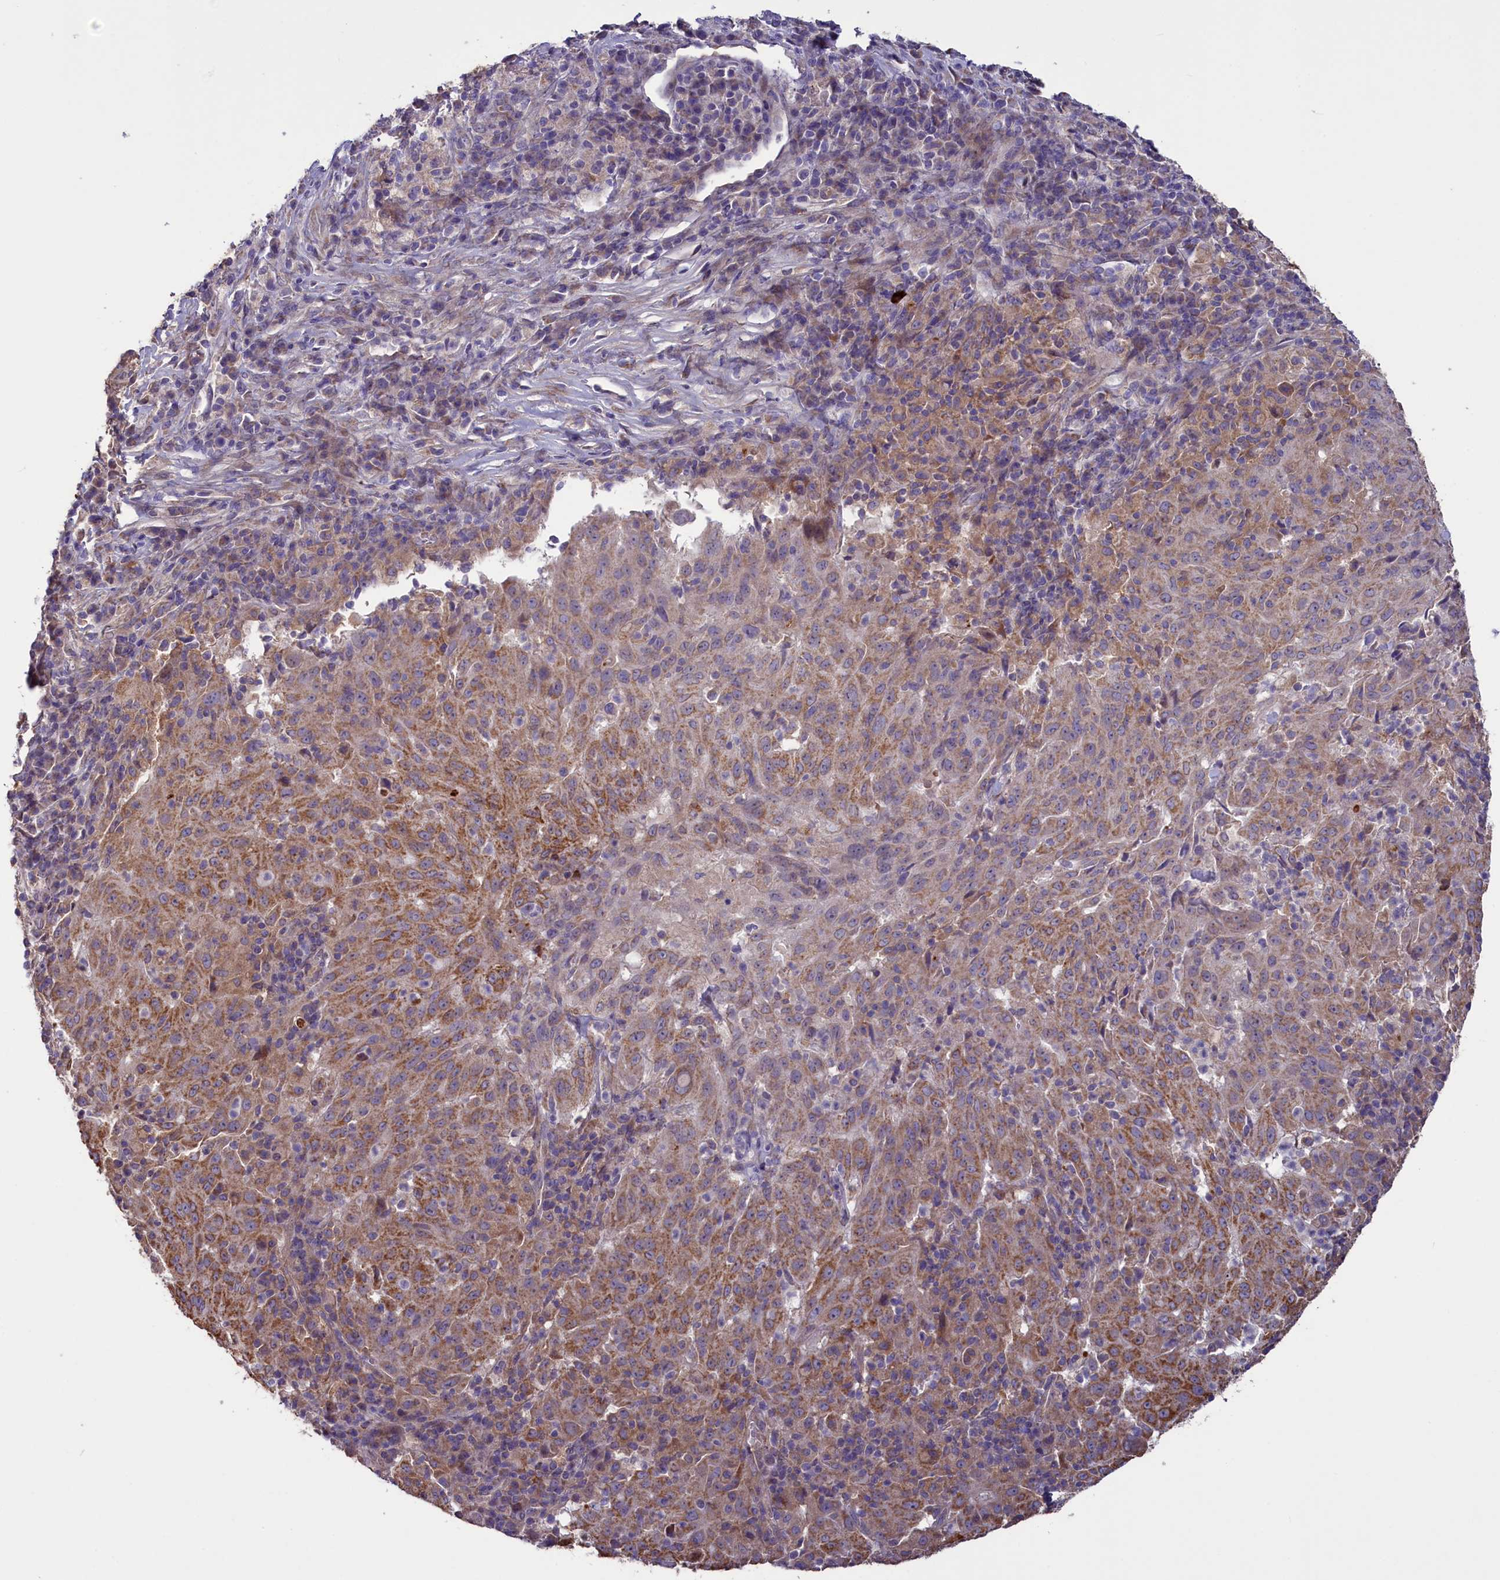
{"staining": {"intensity": "moderate", "quantity": "25%-75%", "location": "cytoplasmic/membranous"}, "tissue": "pancreatic cancer", "cell_type": "Tumor cells", "image_type": "cancer", "snomed": [{"axis": "morphology", "description": "Adenocarcinoma, NOS"}, {"axis": "topography", "description": "Pancreas"}], "caption": "Brown immunohistochemical staining in human adenocarcinoma (pancreatic) displays moderate cytoplasmic/membranous expression in about 25%-75% of tumor cells.", "gene": "ACAD8", "patient": {"sex": "male", "age": 63}}